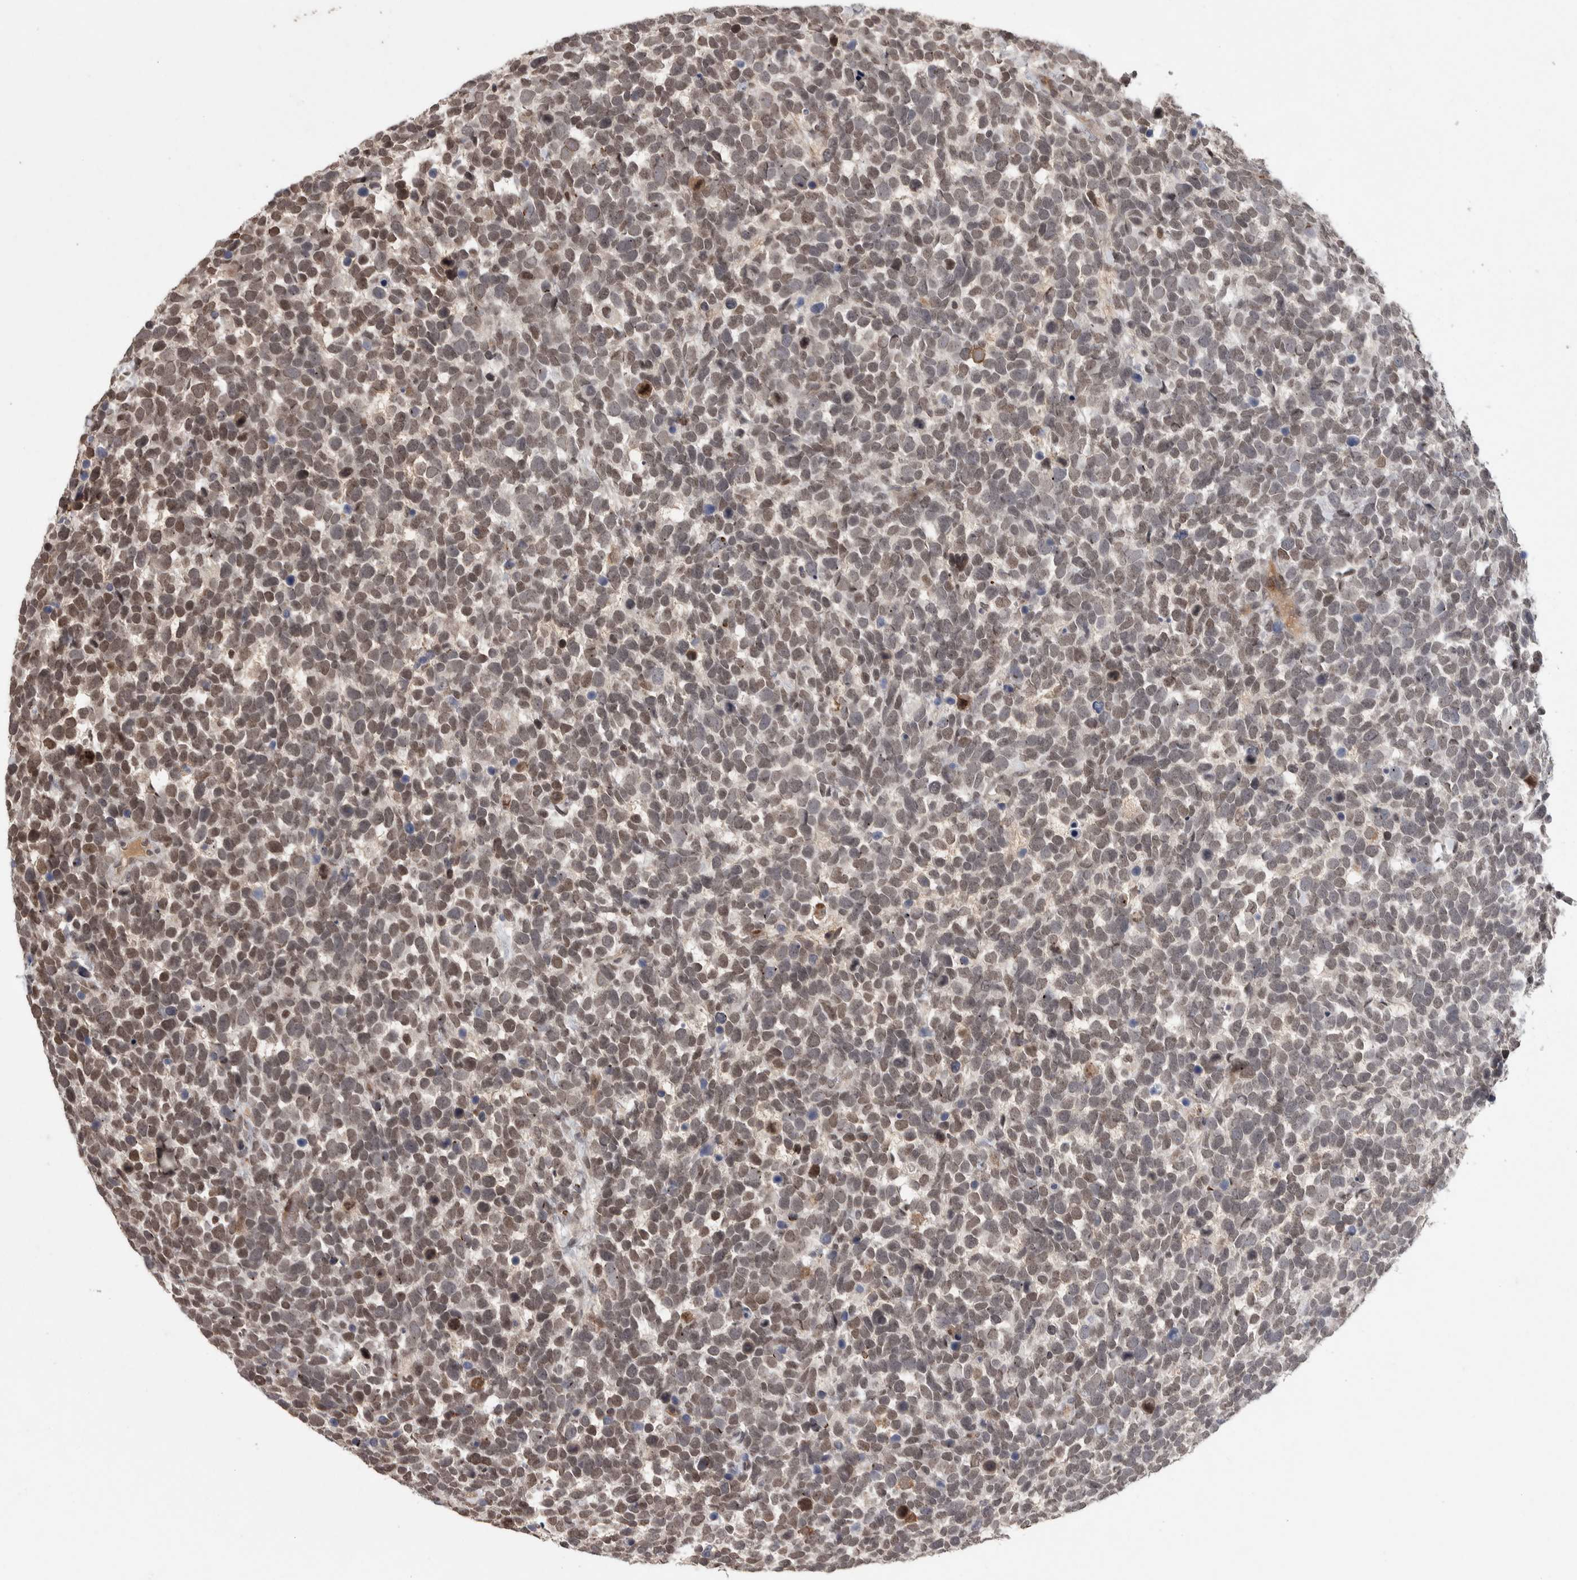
{"staining": {"intensity": "weak", "quantity": ">75%", "location": "nuclear"}, "tissue": "urothelial cancer", "cell_type": "Tumor cells", "image_type": "cancer", "snomed": [{"axis": "morphology", "description": "Urothelial carcinoma, High grade"}, {"axis": "topography", "description": "Urinary bladder"}], "caption": "Urothelial cancer was stained to show a protein in brown. There is low levels of weak nuclear positivity in about >75% of tumor cells.", "gene": "ZNF592", "patient": {"sex": "female", "age": 82}}